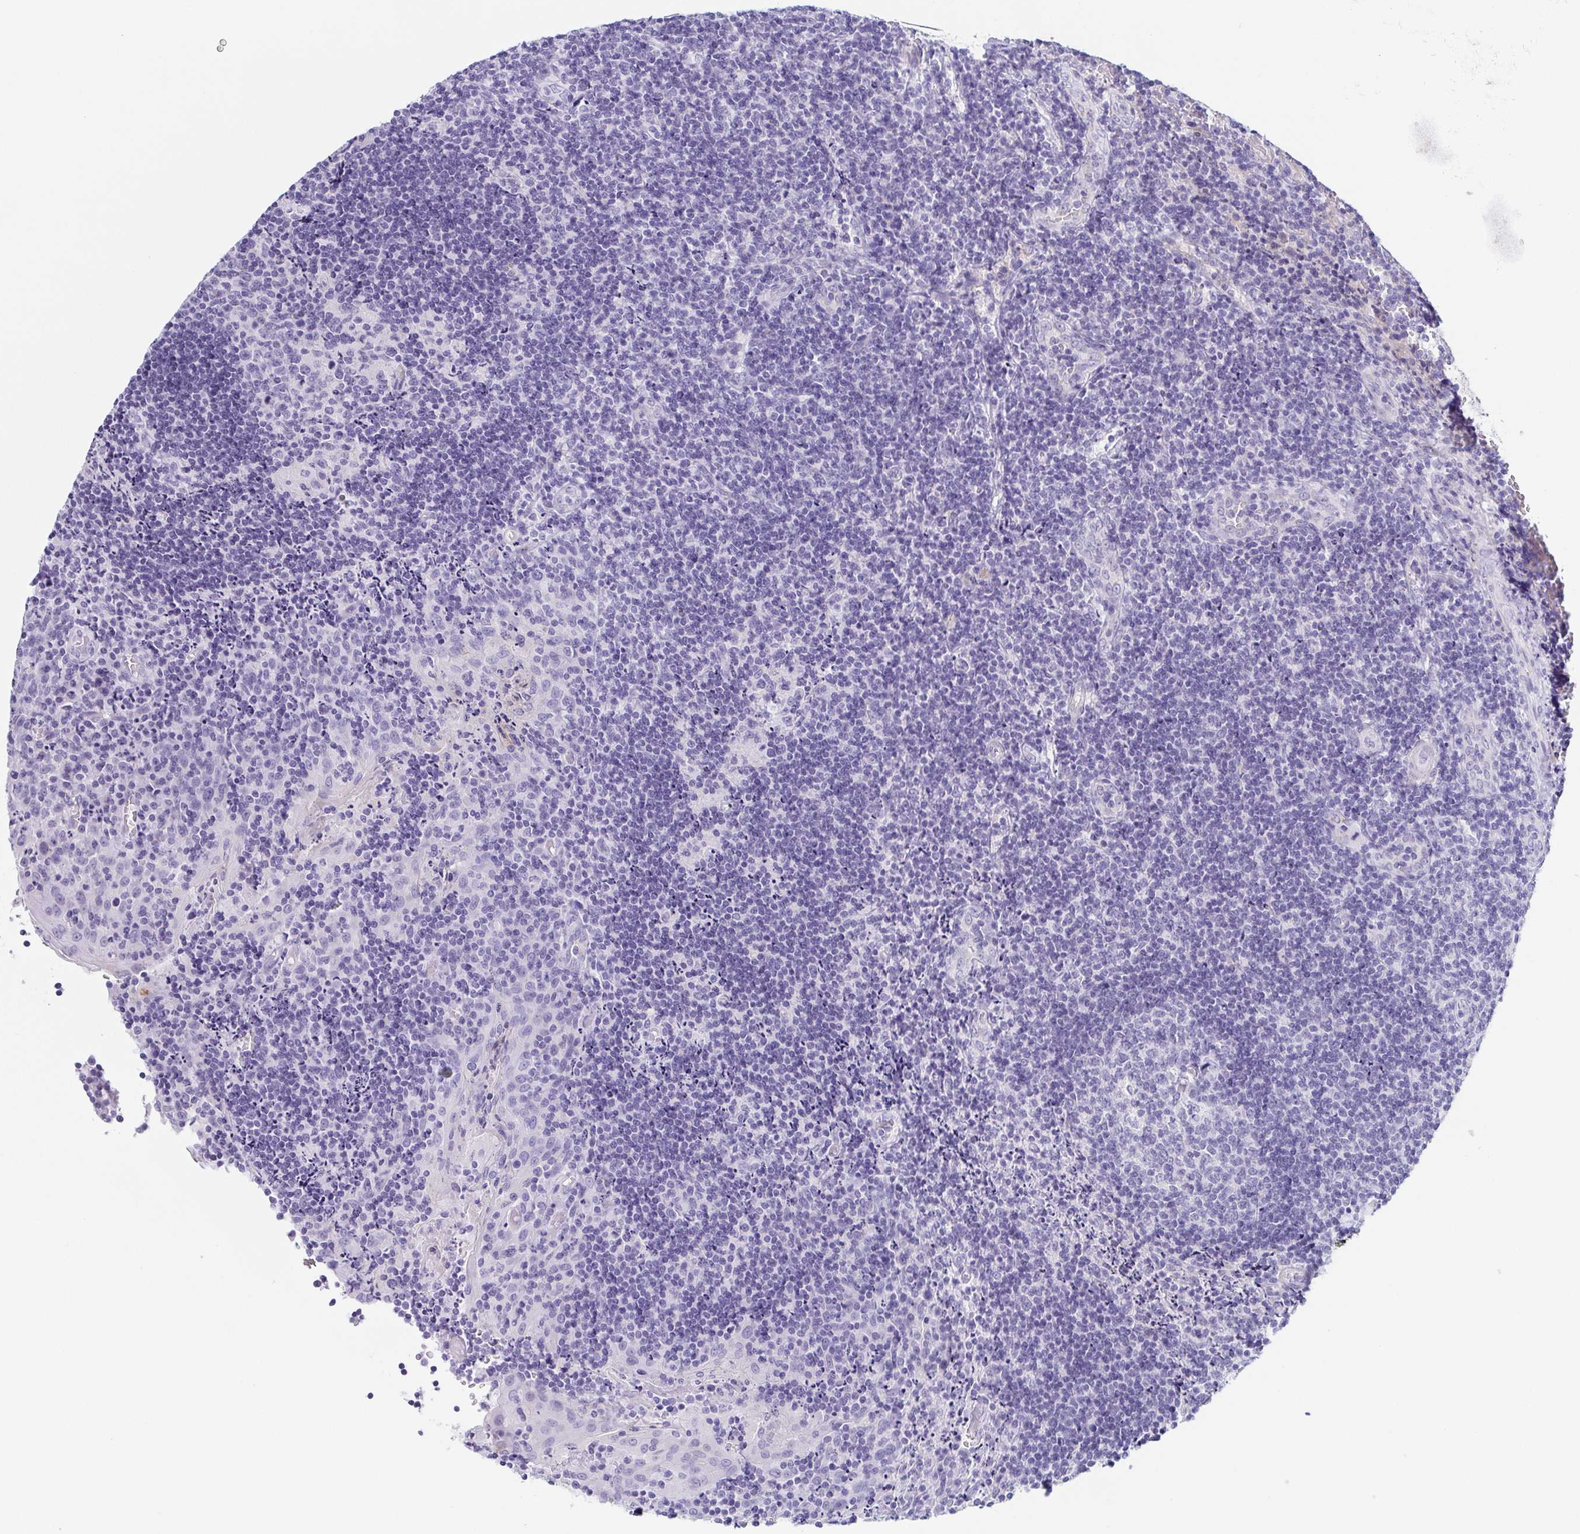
{"staining": {"intensity": "negative", "quantity": "none", "location": "none"}, "tissue": "tonsil", "cell_type": "Germinal center cells", "image_type": "normal", "snomed": [{"axis": "morphology", "description": "Normal tissue, NOS"}, {"axis": "topography", "description": "Tonsil"}], "caption": "Human tonsil stained for a protein using immunohistochemistry shows no positivity in germinal center cells.", "gene": "LDLRAD1", "patient": {"sex": "male", "age": 17}}